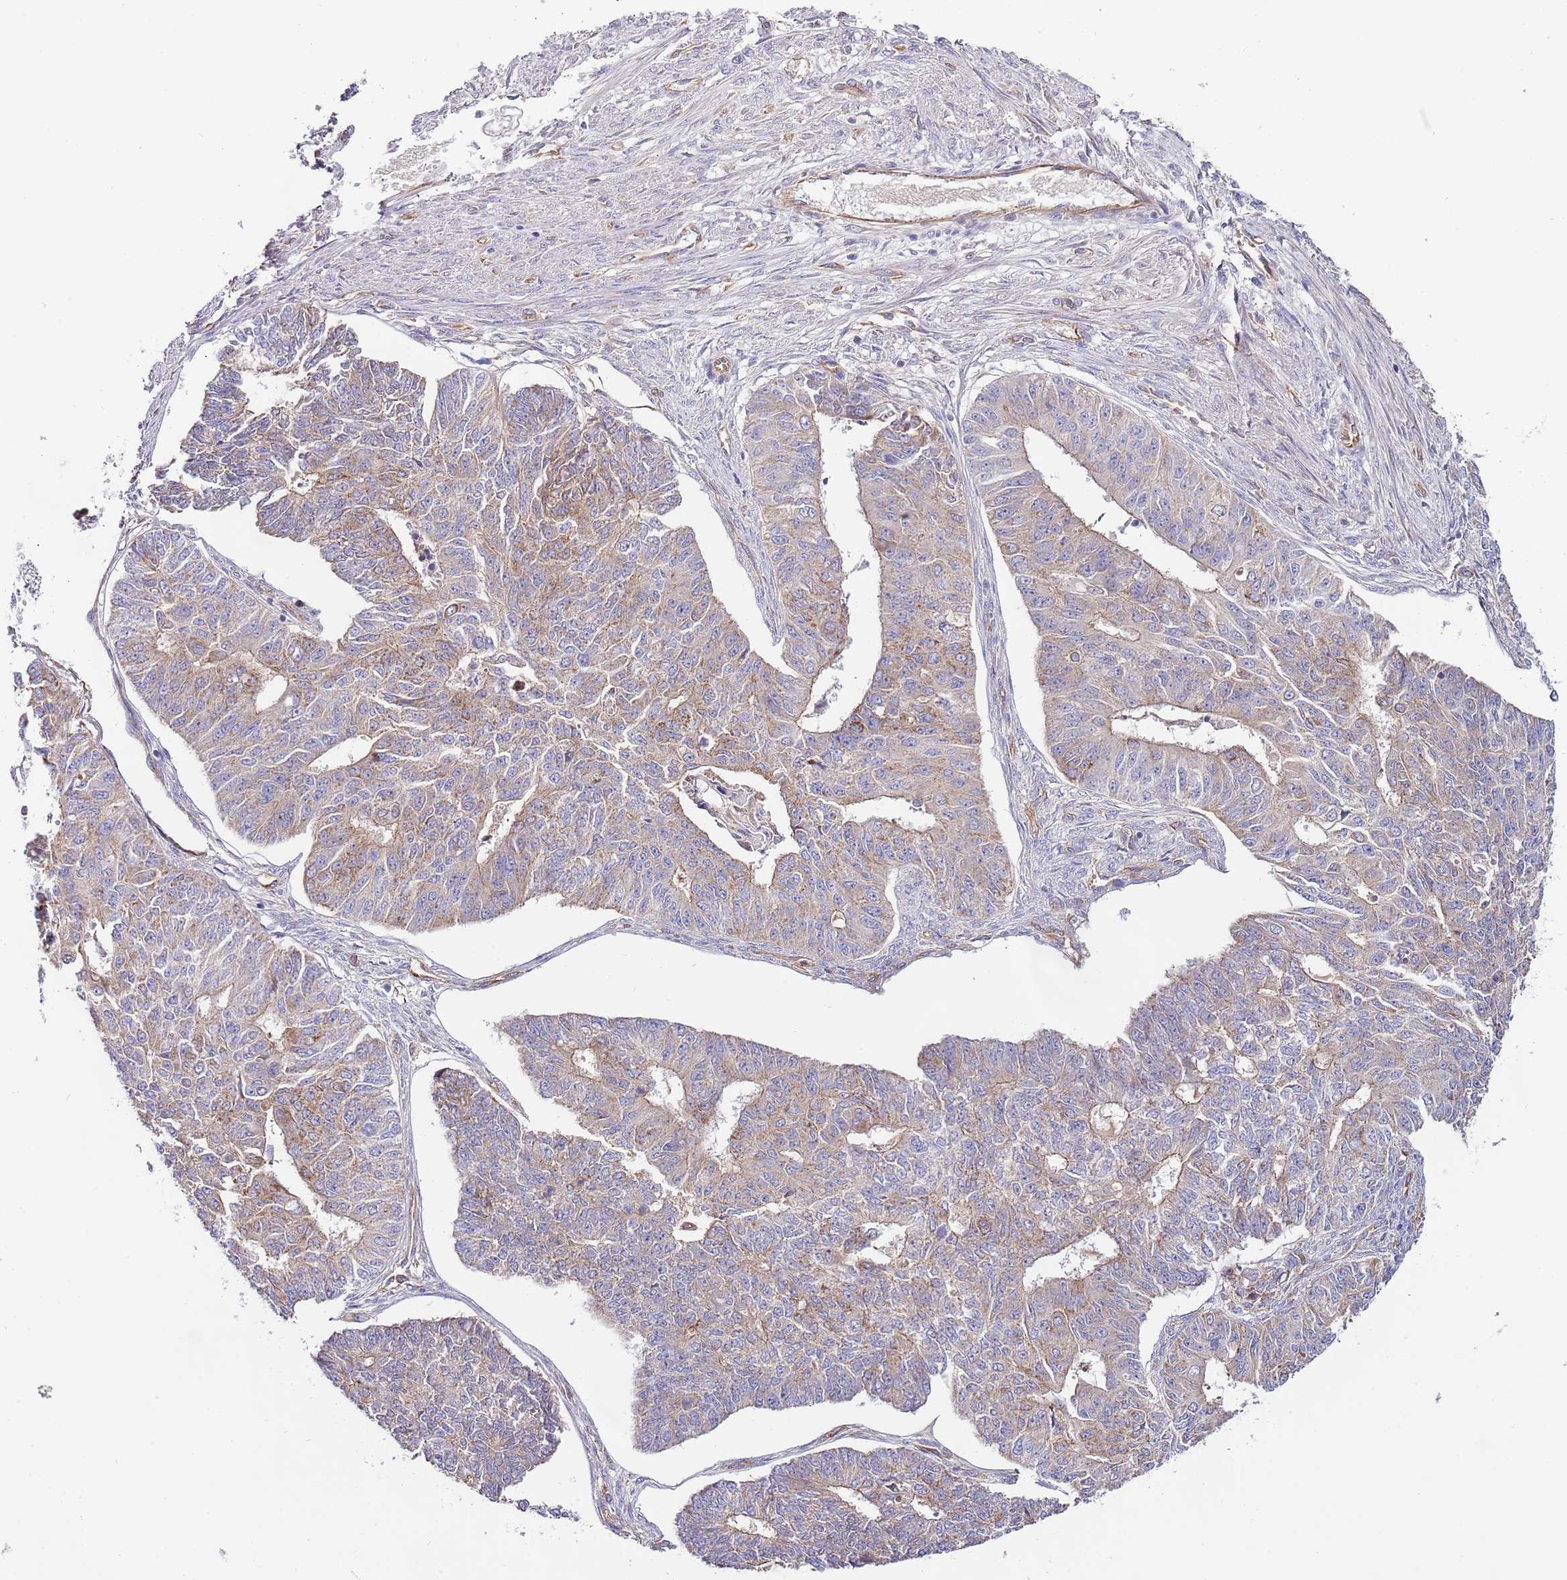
{"staining": {"intensity": "weak", "quantity": "25%-75%", "location": "cytoplasmic/membranous"}, "tissue": "endometrial cancer", "cell_type": "Tumor cells", "image_type": "cancer", "snomed": [{"axis": "morphology", "description": "Adenocarcinoma, NOS"}, {"axis": "topography", "description": "Endometrium"}], "caption": "Tumor cells demonstrate weak cytoplasmic/membranous staining in approximately 25%-75% of cells in adenocarcinoma (endometrial). (IHC, brightfield microscopy, high magnification).", "gene": "DOCK6", "patient": {"sex": "female", "age": 32}}